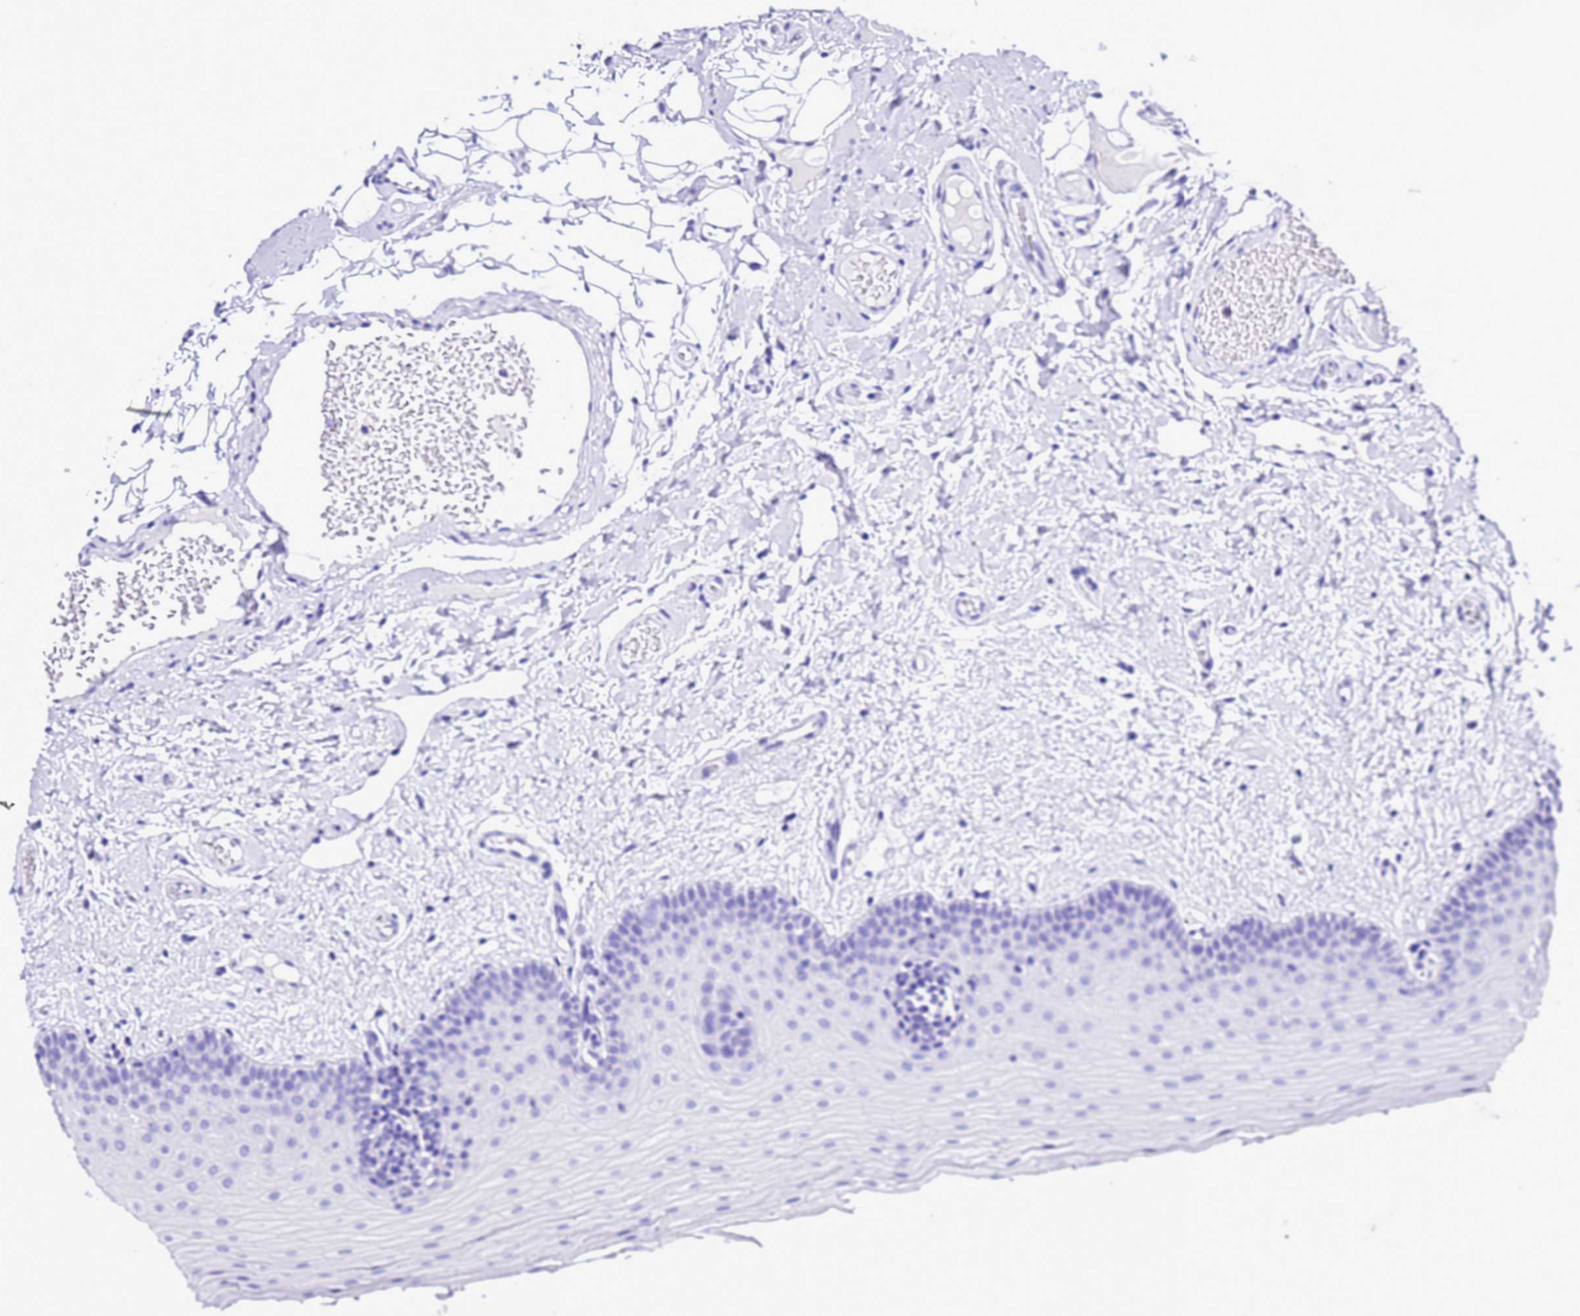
{"staining": {"intensity": "negative", "quantity": "none", "location": "none"}, "tissue": "oral mucosa", "cell_type": "Squamous epithelial cells", "image_type": "normal", "snomed": [{"axis": "morphology", "description": "Normal tissue, NOS"}, {"axis": "topography", "description": "Oral tissue"}, {"axis": "topography", "description": "Tounge, NOS"}], "caption": "Protein analysis of unremarkable oral mucosa shows no significant staining in squamous epithelial cells.", "gene": "UGT2A1", "patient": {"sex": "male", "age": 47}}